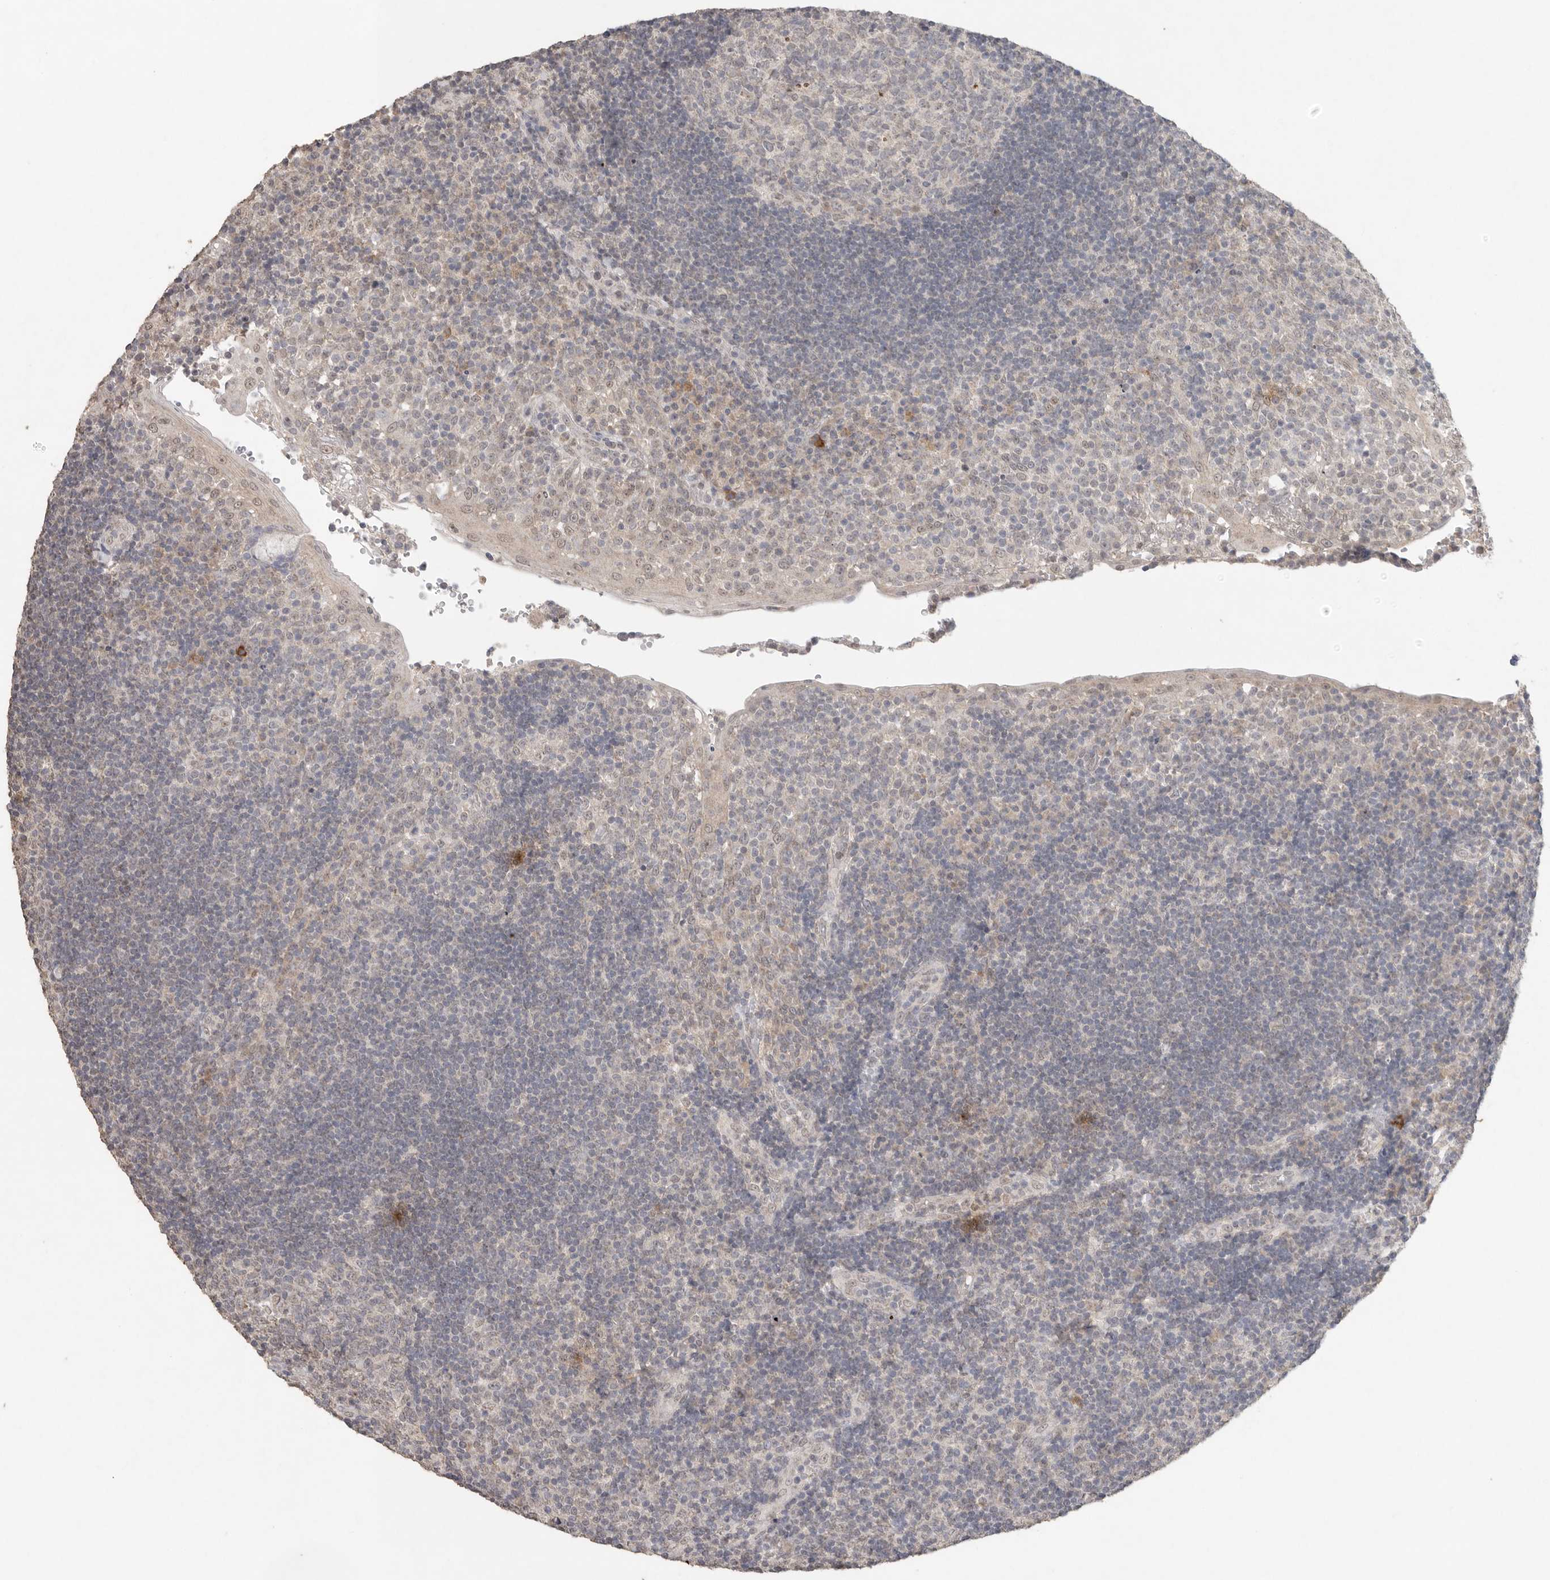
{"staining": {"intensity": "negative", "quantity": "none", "location": "none"}, "tissue": "tonsil", "cell_type": "Germinal center cells", "image_type": "normal", "snomed": [{"axis": "morphology", "description": "Normal tissue, NOS"}, {"axis": "topography", "description": "Tonsil"}], "caption": "IHC micrograph of unremarkable tonsil stained for a protein (brown), which shows no positivity in germinal center cells. (Immunohistochemistry, brightfield microscopy, high magnification).", "gene": "KLK5", "patient": {"sex": "female", "age": 40}}